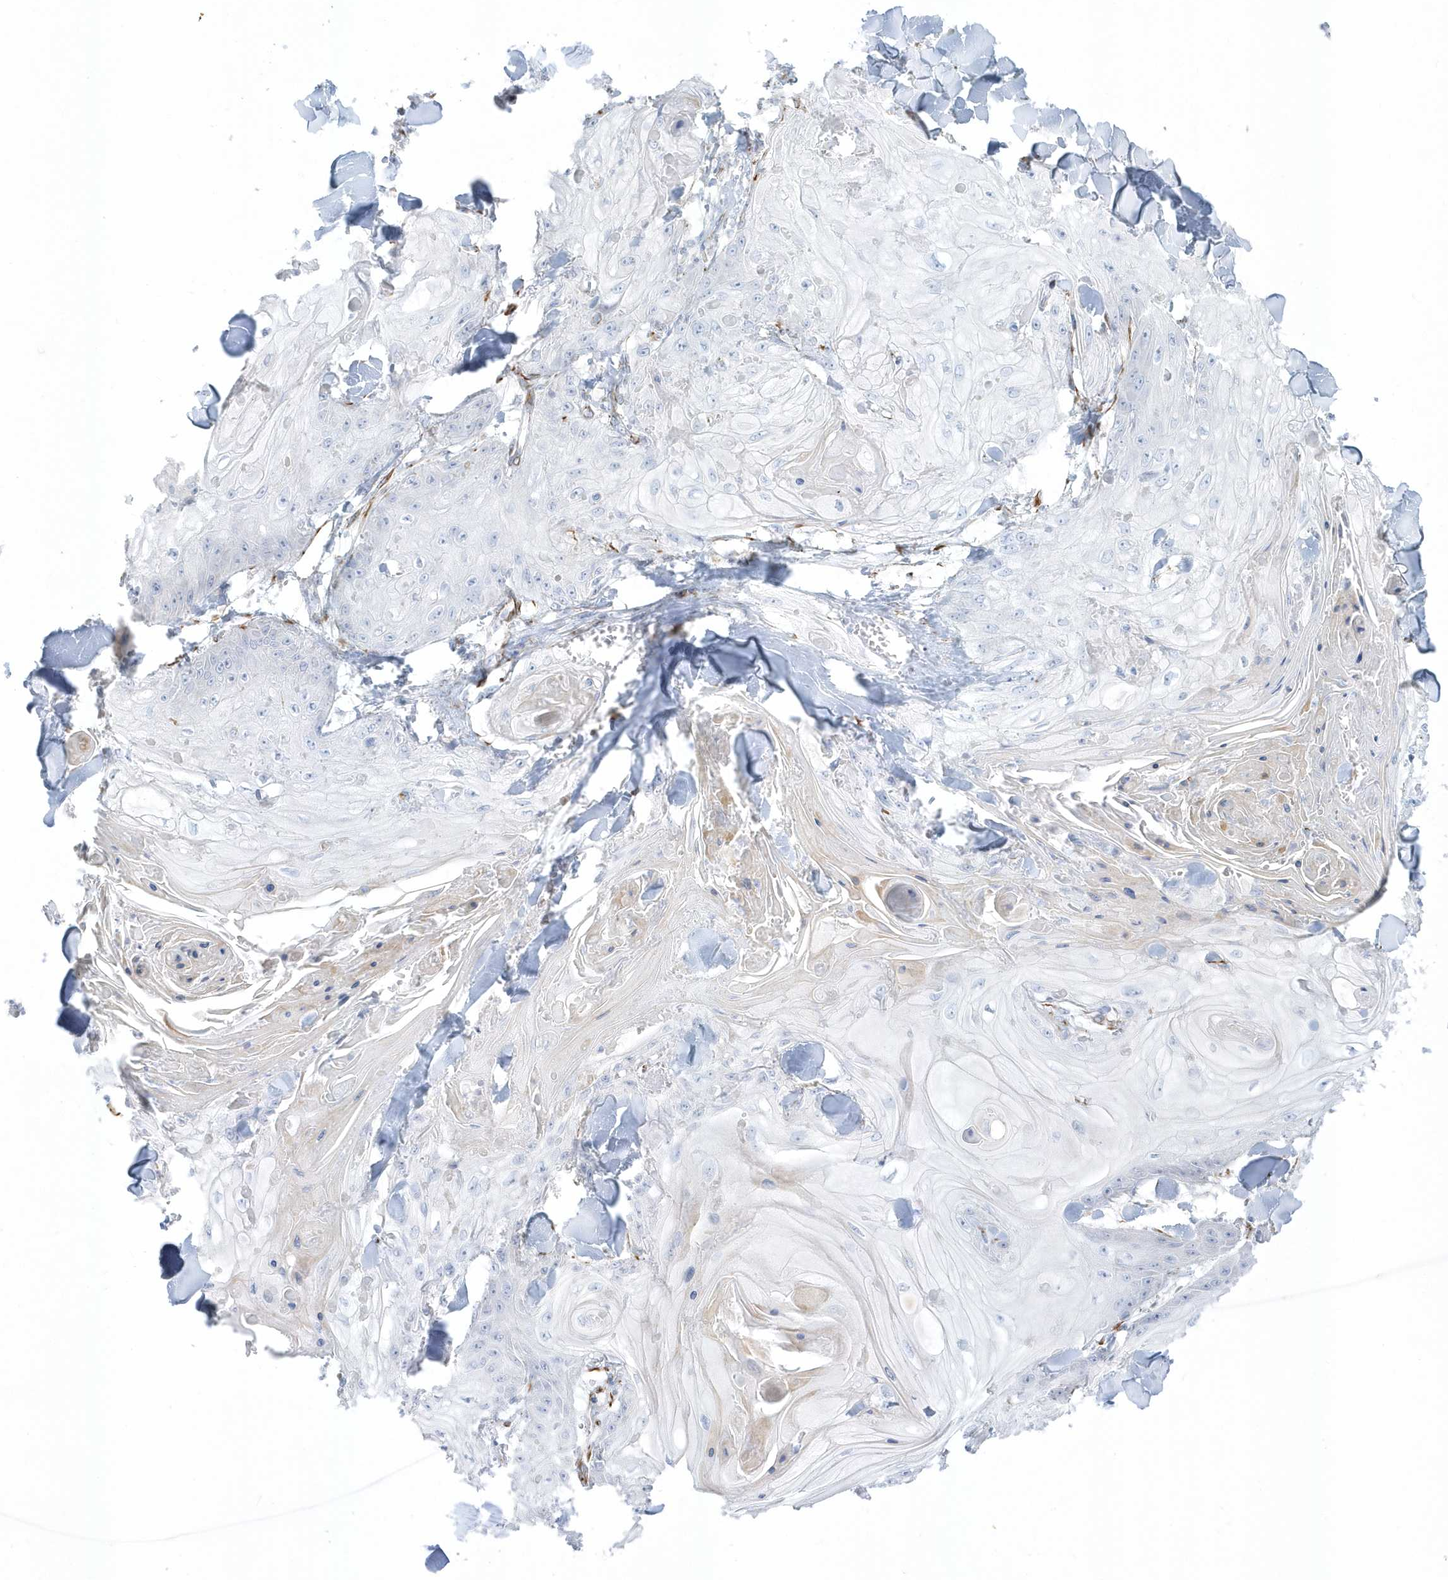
{"staining": {"intensity": "weak", "quantity": "<25%", "location": "cytoplasmic/membranous"}, "tissue": "skin cancer", "cell_type": "Tumor cells", "image_type": "cancer", "snomed": [{"axis": "morphology", "description": "Squamous cell carcinoma, NOS"}, {"axis": "topography", "description": "Skin"}], "caption": "Photomicrograph shows no significant protein positivity in tumor cells of skin squamous cell carcinoma.", "gene": "PPIL6", "patient": {"sex": "male", "age": 74}}